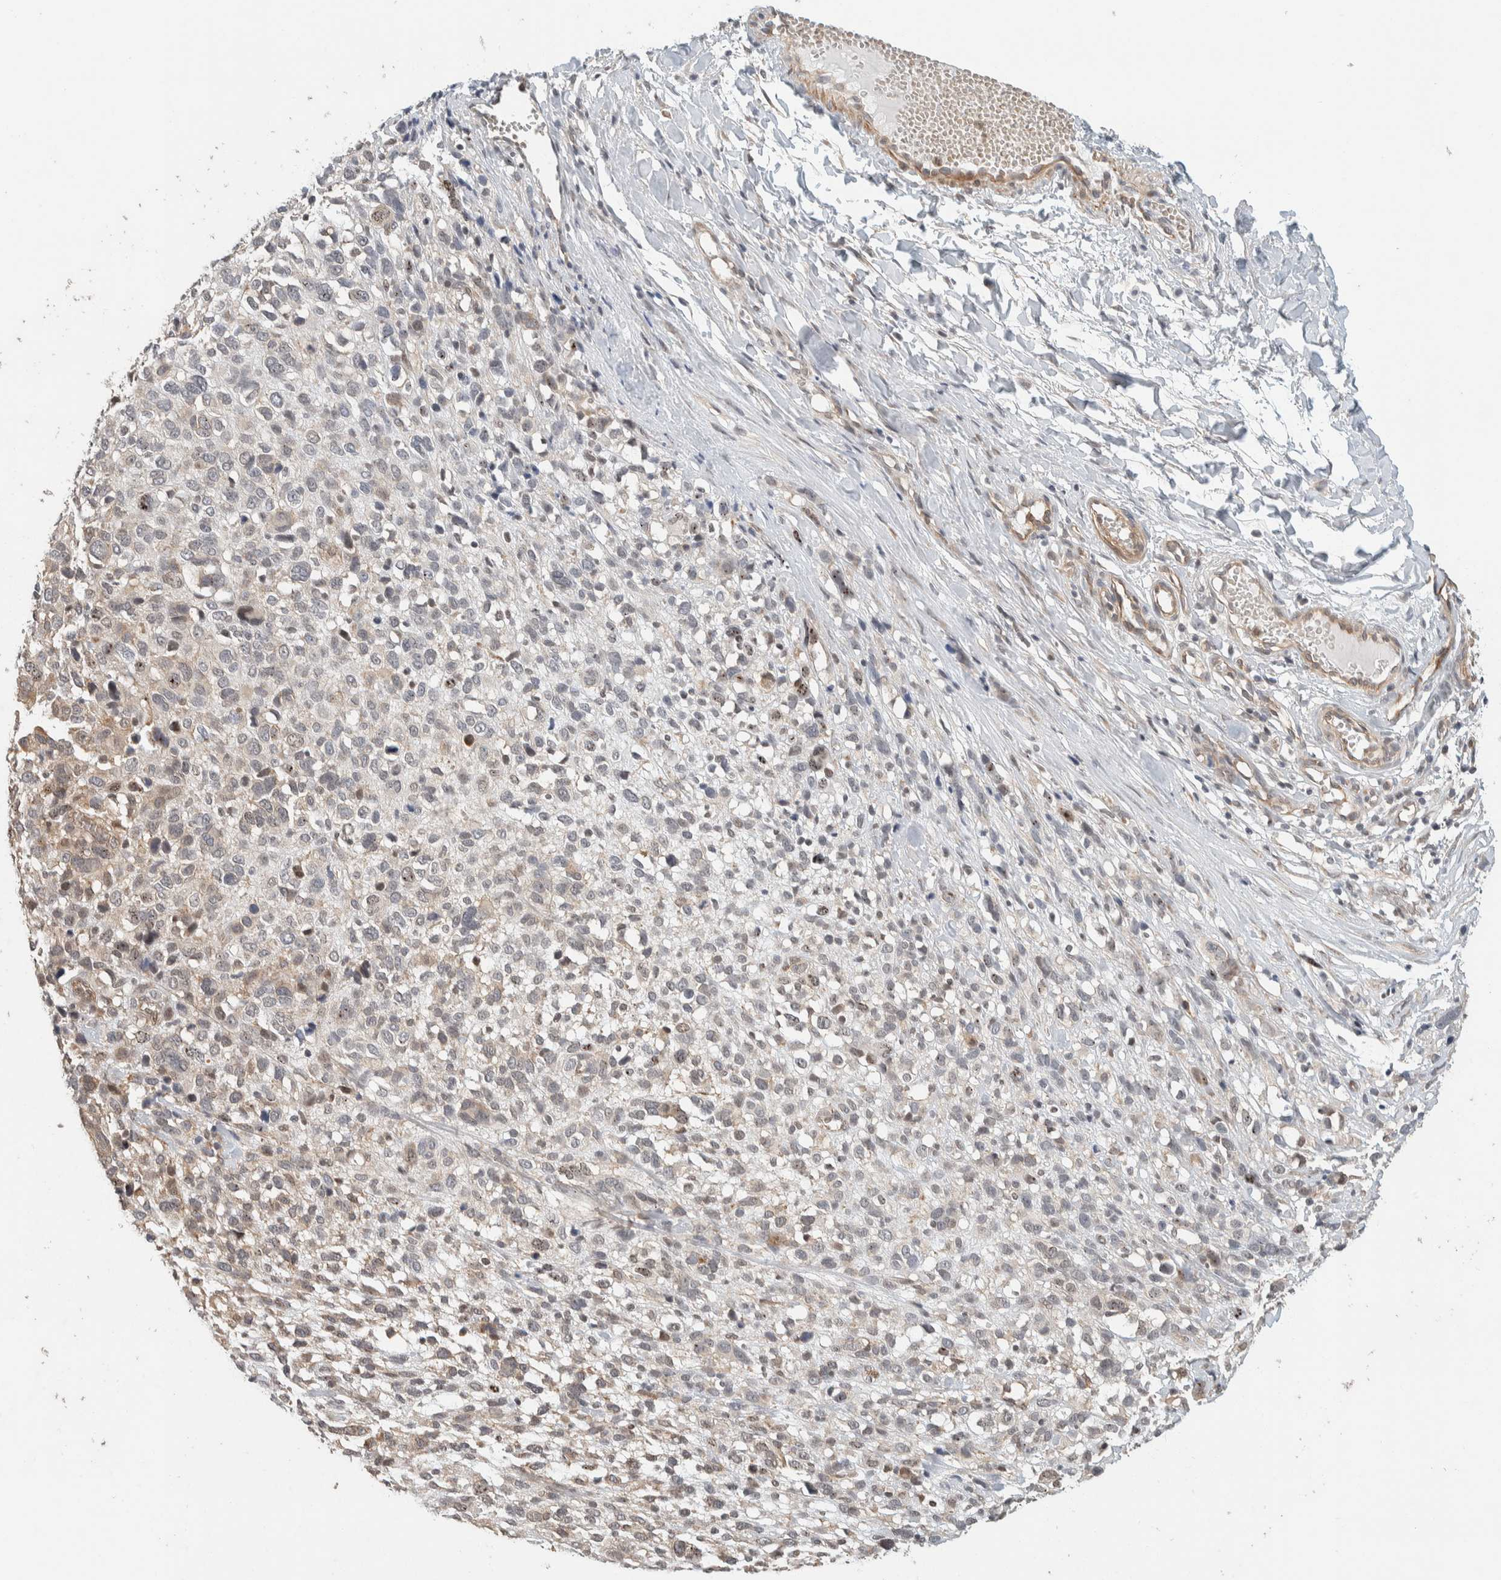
{"staining": {"intensity": "weak", "quantity": "<25%", "location": "cytoplasmic/membranous"}, "tissue": "melanoma", "cell_type": "Tumor cells", "image_type": "cancer", "snomed": [{"axis": "morphology", "description": "Malignant melanoma, NOS"}, {"axis": "topography", "description": "Skin"}], "caption": "A photomicrograph of human melanoma is negative for staining in tumor cells. The staining is performed using DAB brown chromogen with nuclei counter-stained in using hematoxylin.", "gene": "ZBTB2", "patient": {"sex": "female", "age": 55}}